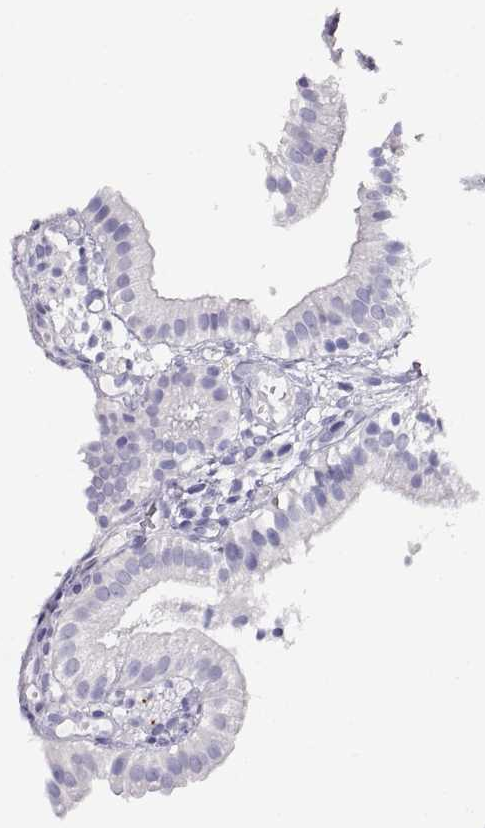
{"staining": {"intensity": "negative", "quantity": "none", "location": "none"}, "tissue": "gallbladder", "cell_type": "Glandular cells", "image_type": "normal", "snomed": [{"axis": "morphology", "description": "Normal tissue, NOS"}, {"axis": "topography", "description": "Gallbladder"}], "caption": "A high-resolution histopathology image shows immunohistochemistry (IHC) staining of unremarkable gallbladder, which shows no significant staining in glandular cells. (DAB immunohistochemistry (IHC), high magnification).", "gene": "RHOXF2B", "patient": {"sex": "female", "age": 47}}